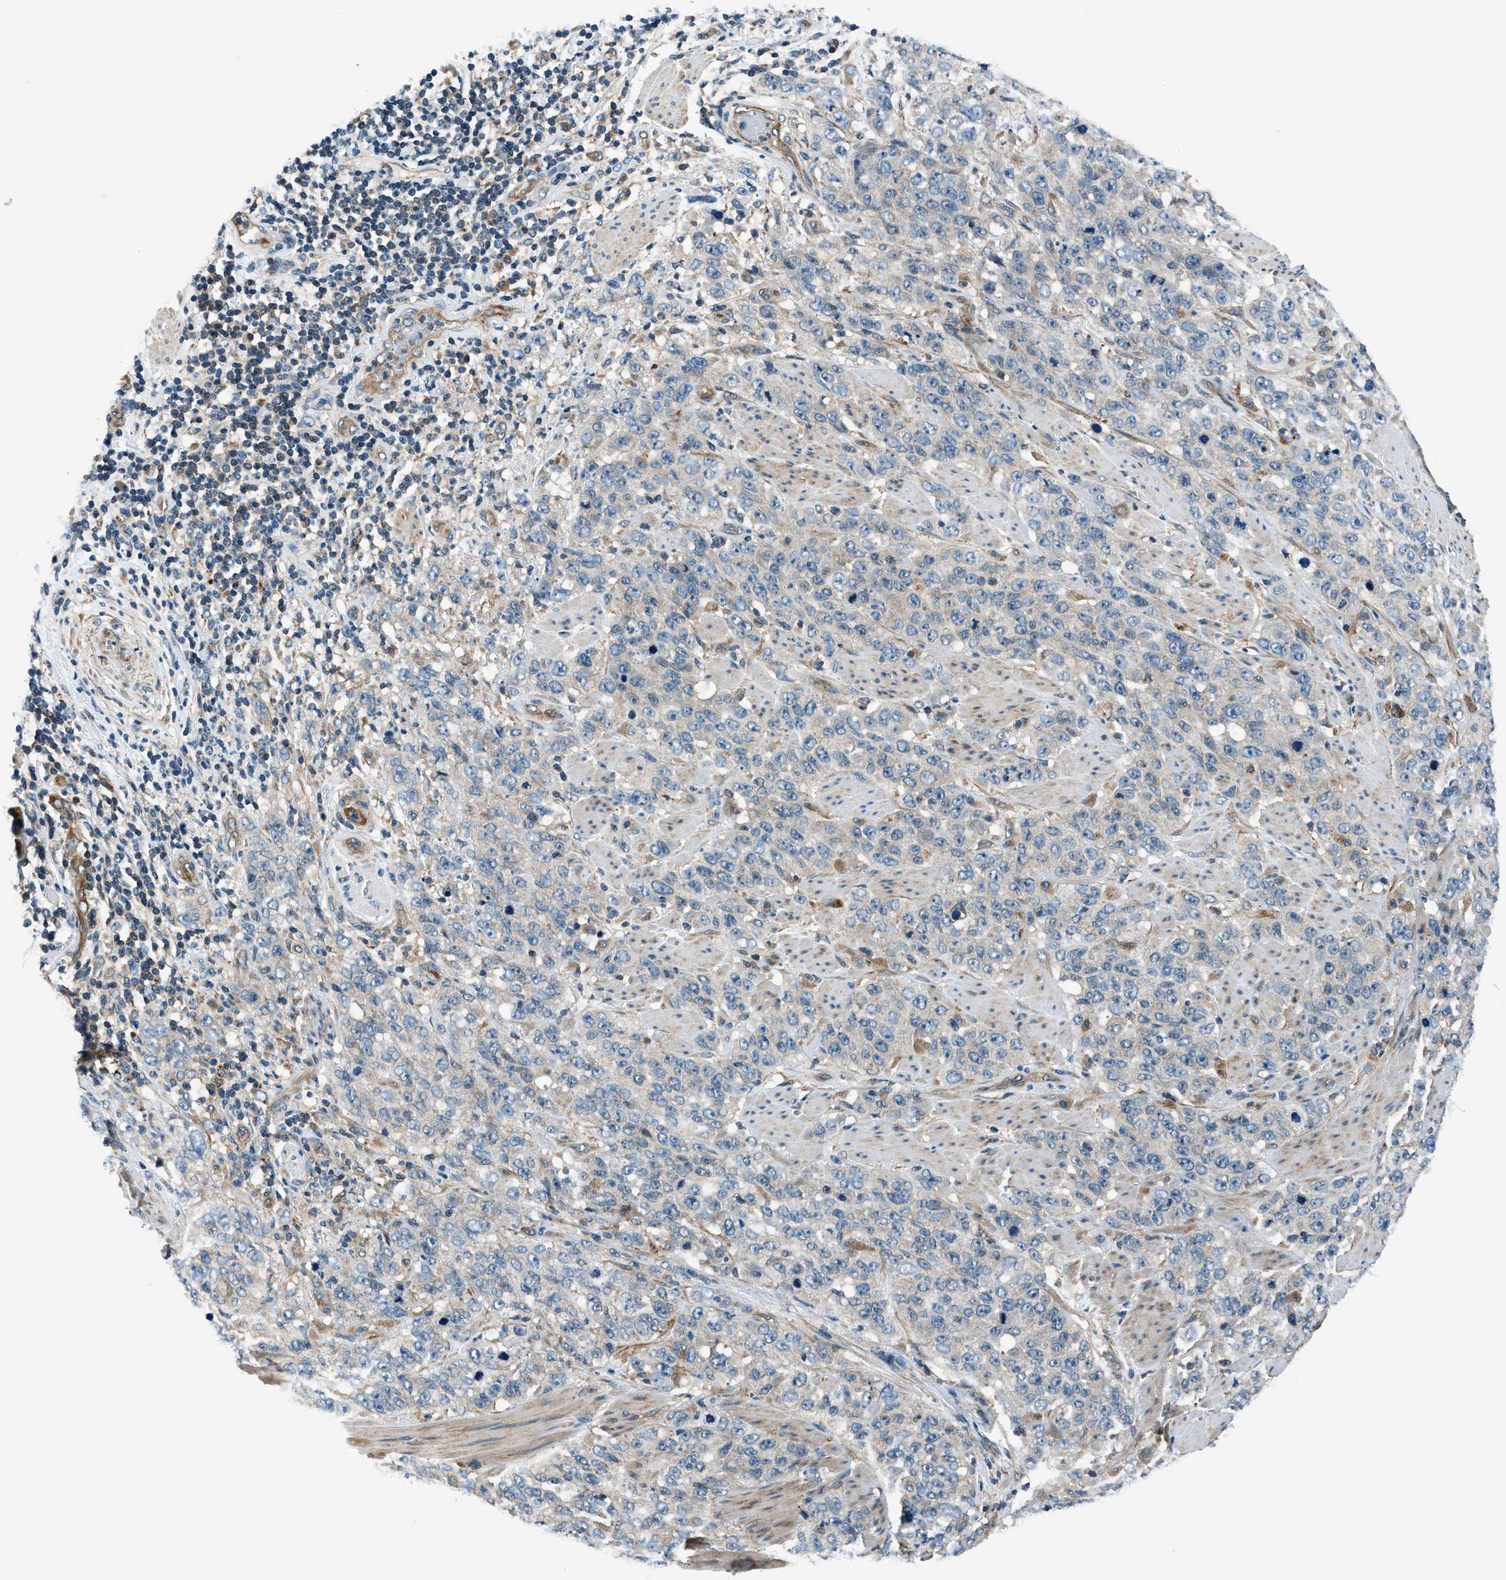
{"staining": {"intensity": "weak", "quantity": "<25%", "location": "cytoplasmic/membranous"}, "tissue": "stomach cancer", "cell_type": "Tumor cells", "image_type": "cancer", "snomed": [{"axis": "morphology", "description": "Adenocarcinoma, NOS"}, {"axis": "topography", "description": "Stomach"}], "caption": "Tumor cells are negative for brown protein staining in stomach cancer (adenocarcinoma). The staining was performed using DAB to visualize the protein expression in brown, while the nuclei were stained in blue with hematoxylin (Magnification: 20x).", "gene": "SLC19A2", "patient": {"sex": "male", "age": 48}}